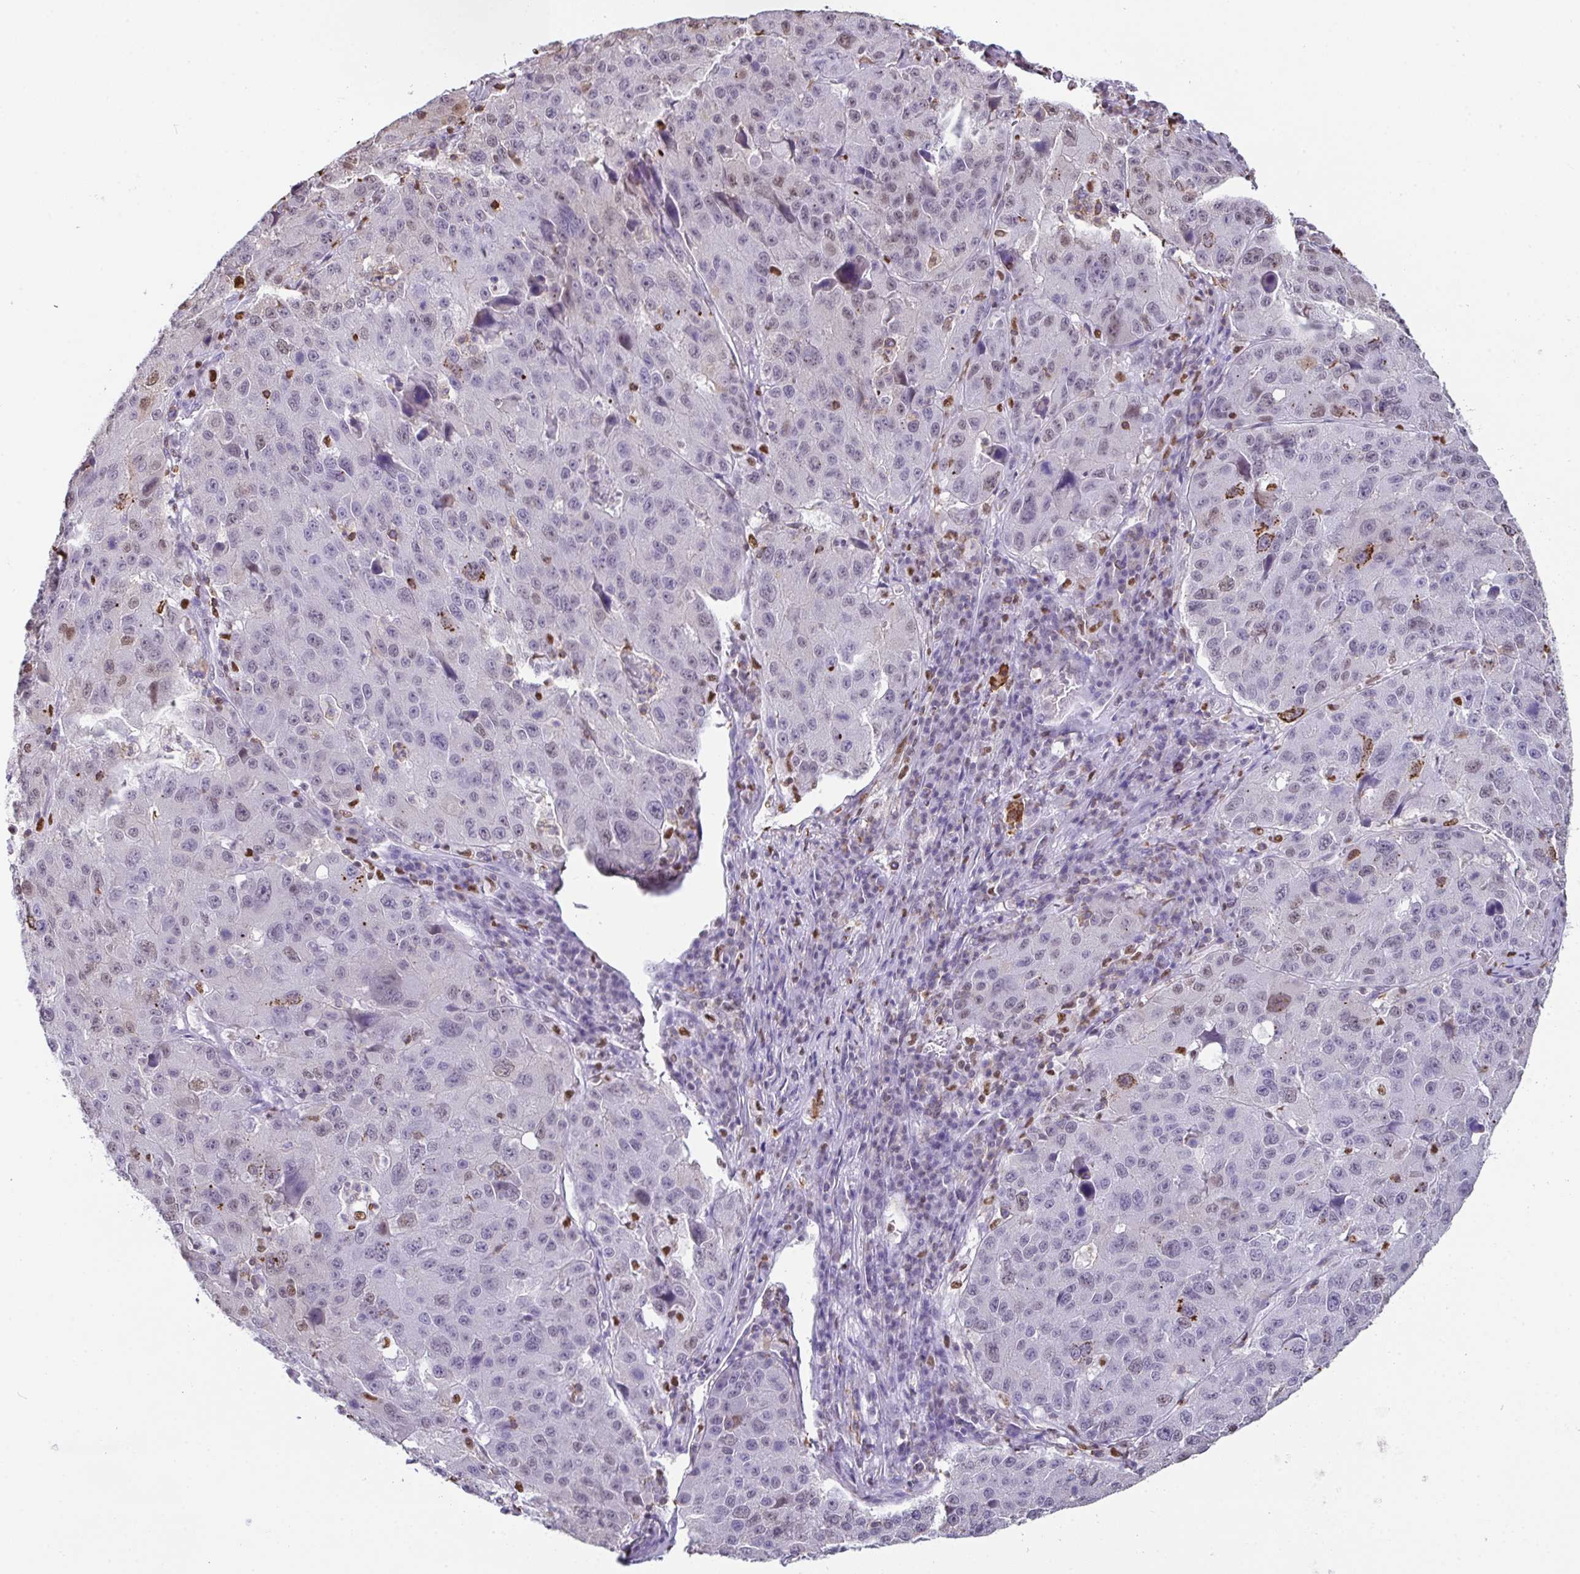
{"staining": {"intensity": "negative", "quantity": "none", "location": "none"}, "tissue": "stomach cancer", "cell_type": "Tumor cells", "image_type": "cancer", "snomed": [{"axis": "morphology", "description": "Adenocarcinoma, NOS"}, {"axis": "topography", "description": "Stomach"}], "caption": "This is a image of immunohistochemistry (IHC) staining of stomach adenocarcinoma, which shows no expression in tumor cells.", "gene": "BTBD10", "patient": {"sex": "male", "age": 71}}